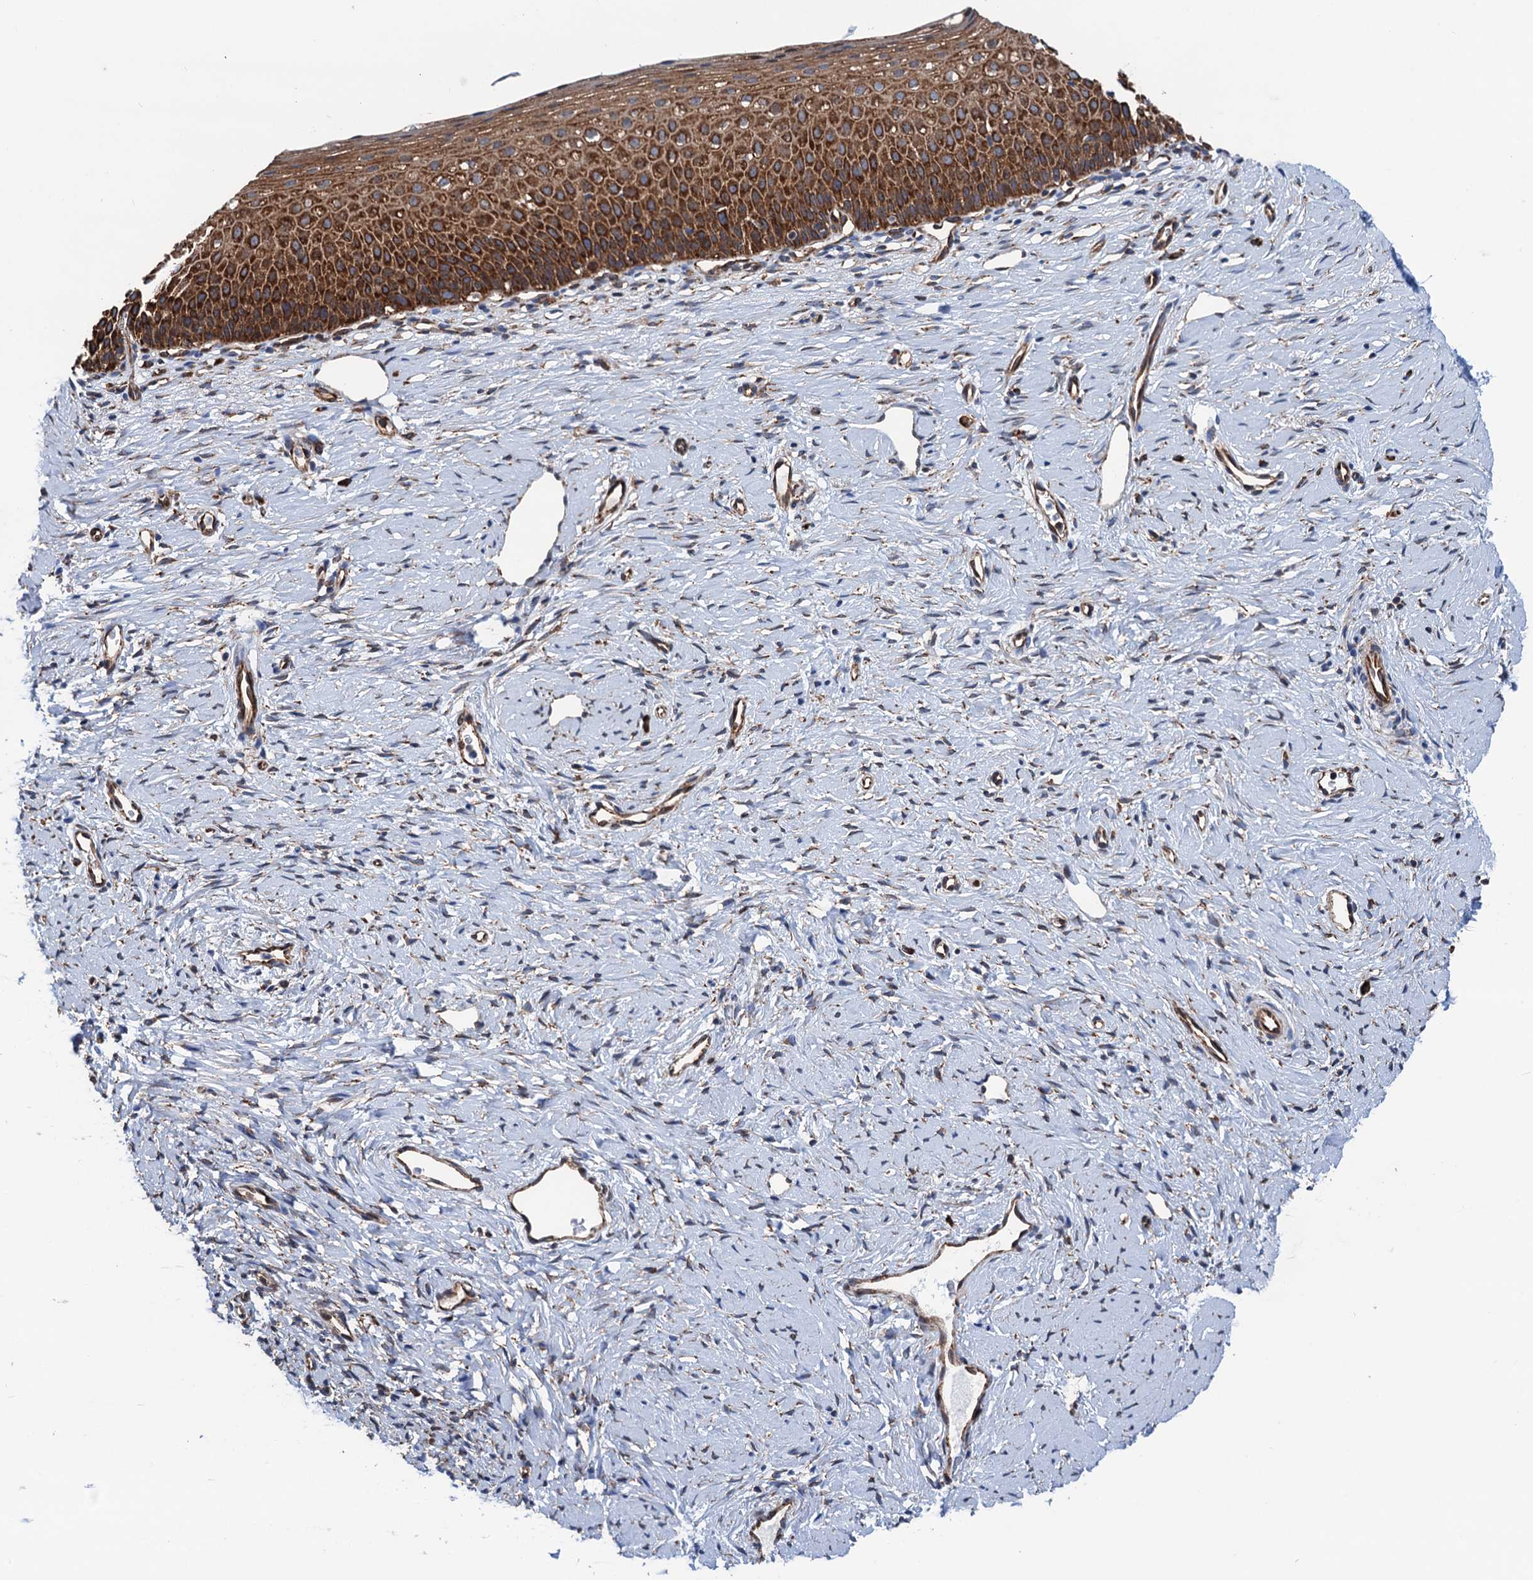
{"staining": {"intensity": "strong", "quantity": ">75%", "location": "cytoplasmic/membranous"}, "tissue": "cervix", "cell_type": "Glandular cells", "image_type": "normal", "snomed": [{"axis": "morphology", "description": "Normal tissue, NOS"}, {"axis": "topography", "description": "Cervix"}], "caption": "The photomicrograph shows a brown stain indicating the presence of a protein in the cytoplasmic/membranous of glandular cells in cervix. (Stains: DAB in brown, nuclei in blue, Microscopy: brightfield microscopy at high magnification).", "gene": "SLC12A7", "patient": {"sex": "female", "age": 36}}